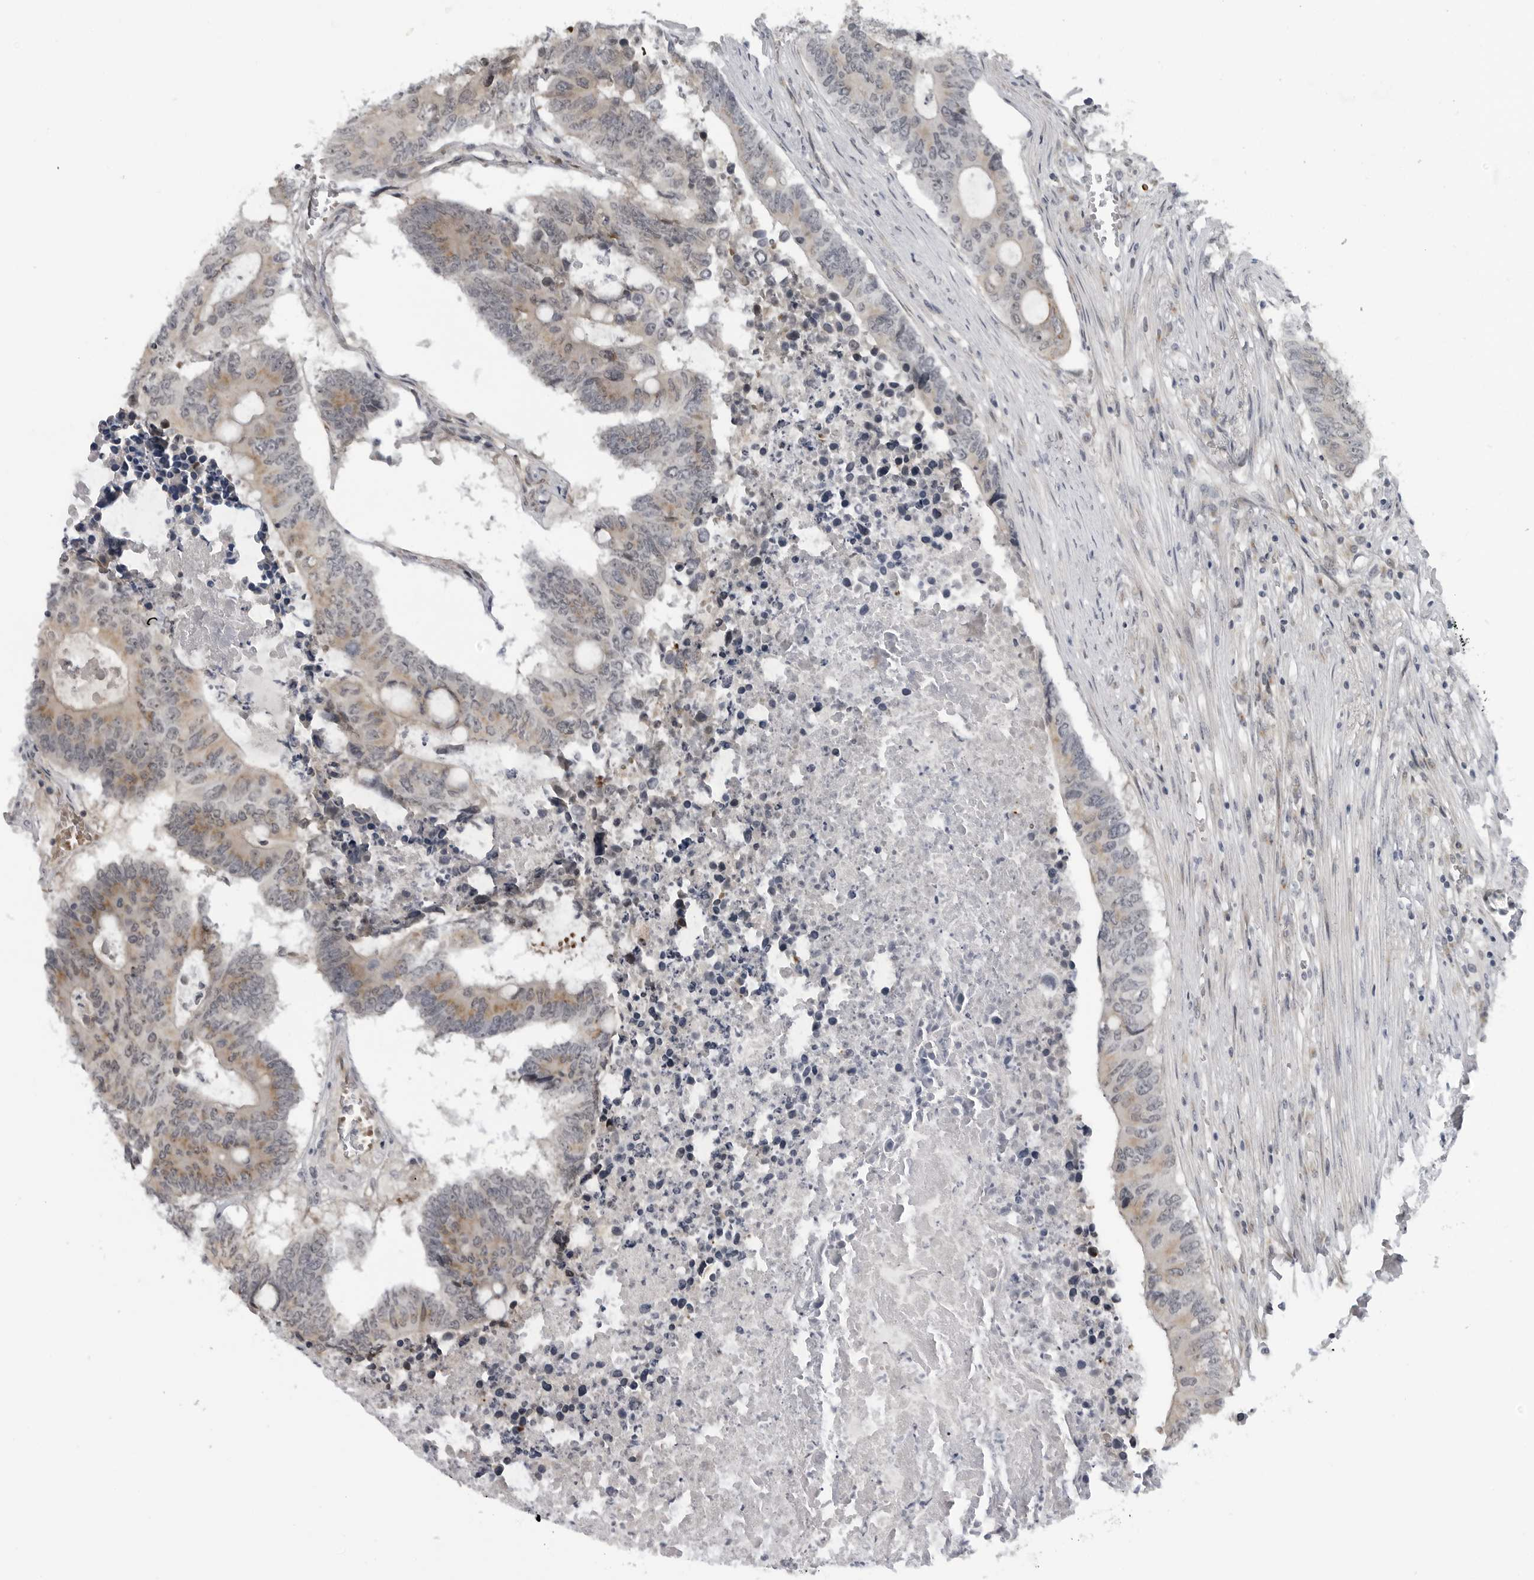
{"staining": {"intensity": "moderate", "quantity": "25%-75%", "location": "cytoplasmic/membranous"}, "tissue": "colorectal cancer", "cell_type": "Tumor cells", "image_type": "cancer", "snomed": [{"axis": "morphology", "description": "Adenocarcinoma, NOS"}, {"axis": "topography", "description": "Colon"}], "caption": "IHC (DAB) staining of human colorectal cancer exhibits moderate cytoplasmic/membranous protein positivity in approximately 25%-75% of tumor cells.", "gene": "LRRC45", "patient": {"sex": "male", "age": 87}}